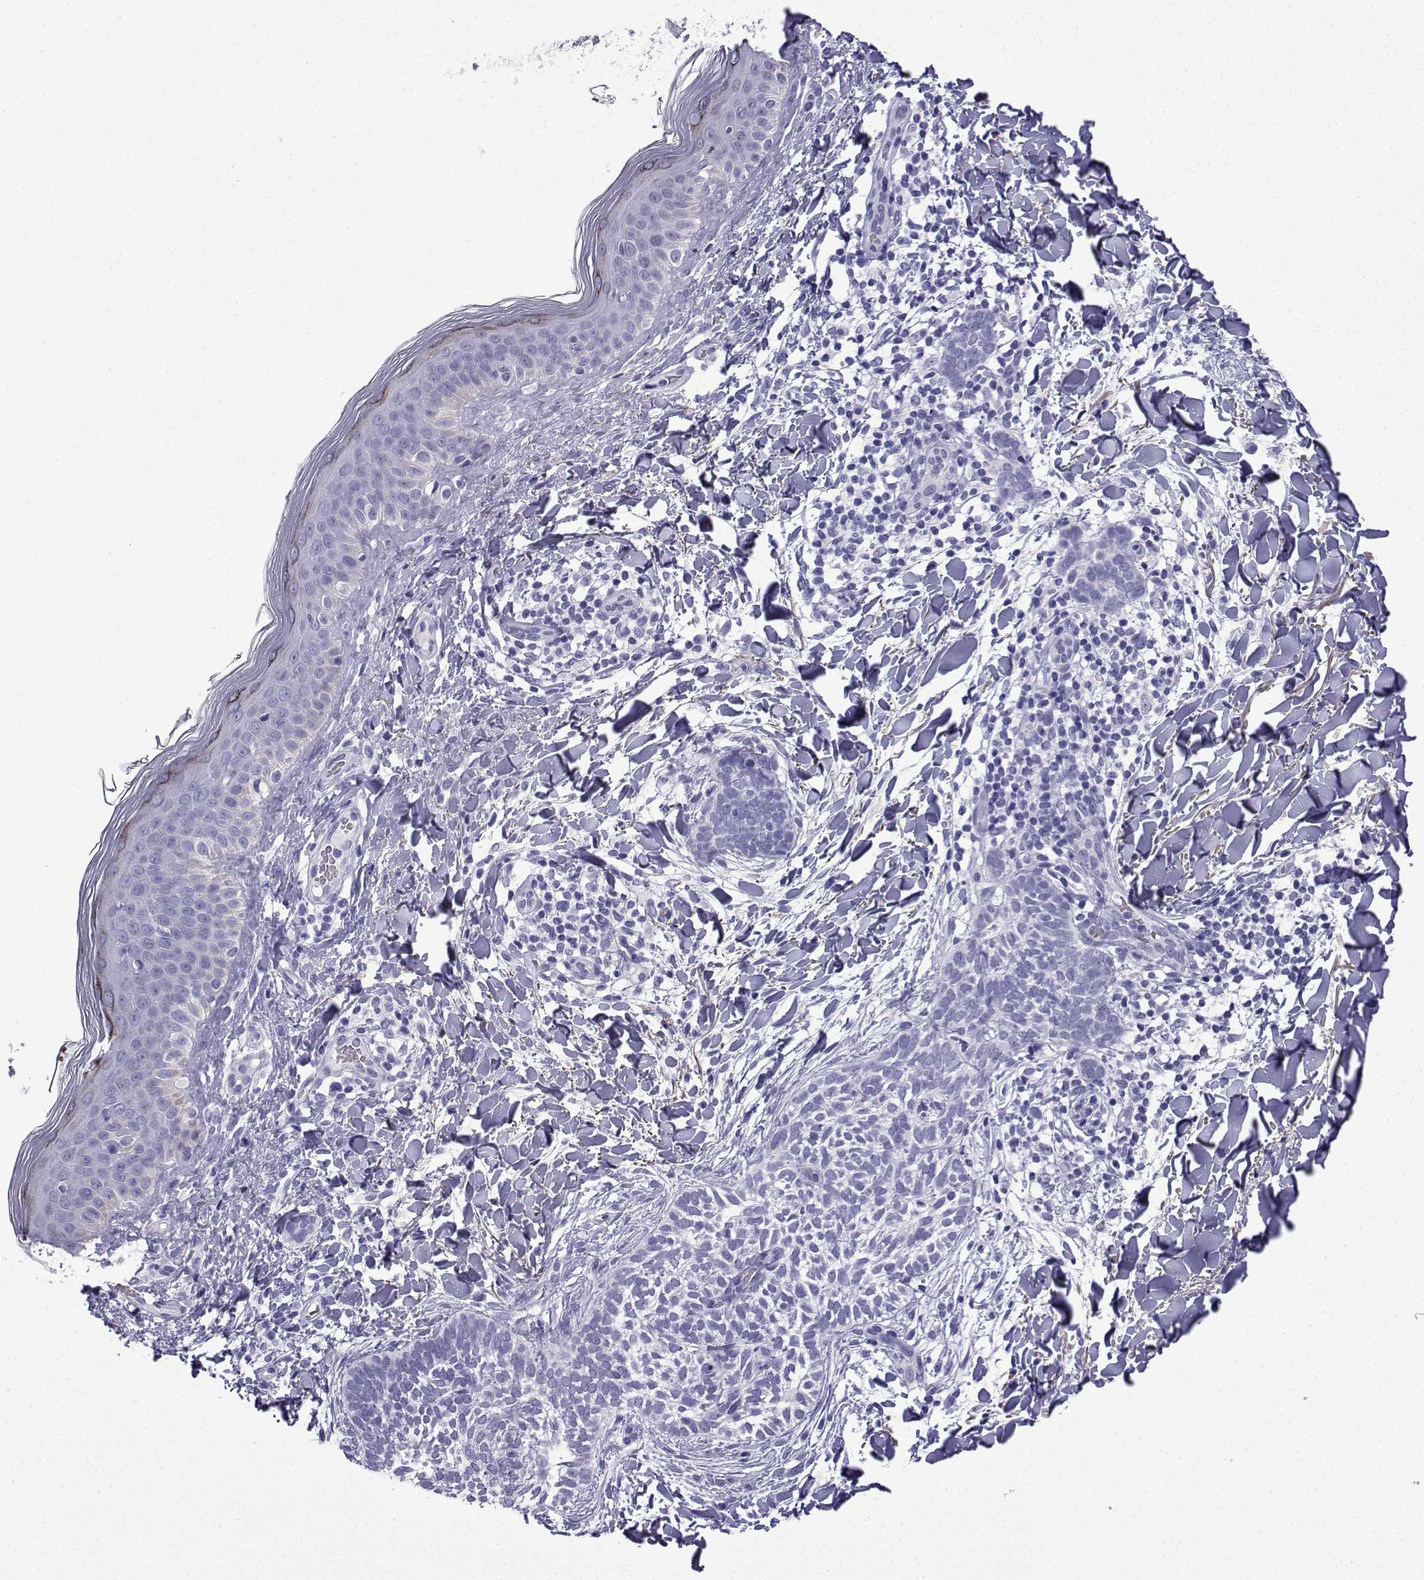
{"staining": {"intensity": "negative", "quantity": "none", "location": "none"}, "tissue": "skin cancer", "cell_type": "Tumor cells", "image_type": "cancer", "snomed": [{"axis": "morphology", "description": "Normal tissue, NOS"}, {"axis": "morphology", "description": "Basal cell carcinoma"}, {"axis": "topography", "description": "Skin"}], "caption": "Immunohistochemistry micrograph of neoplastic tissue: human basal cell carcinoma (skin) stained with DAB (3,3'-diaminobenzidine) exhibits no significant protein staining in tumor cells.", "gene": "TRIM46", "patient": {"sex": "male", "age": 46}}